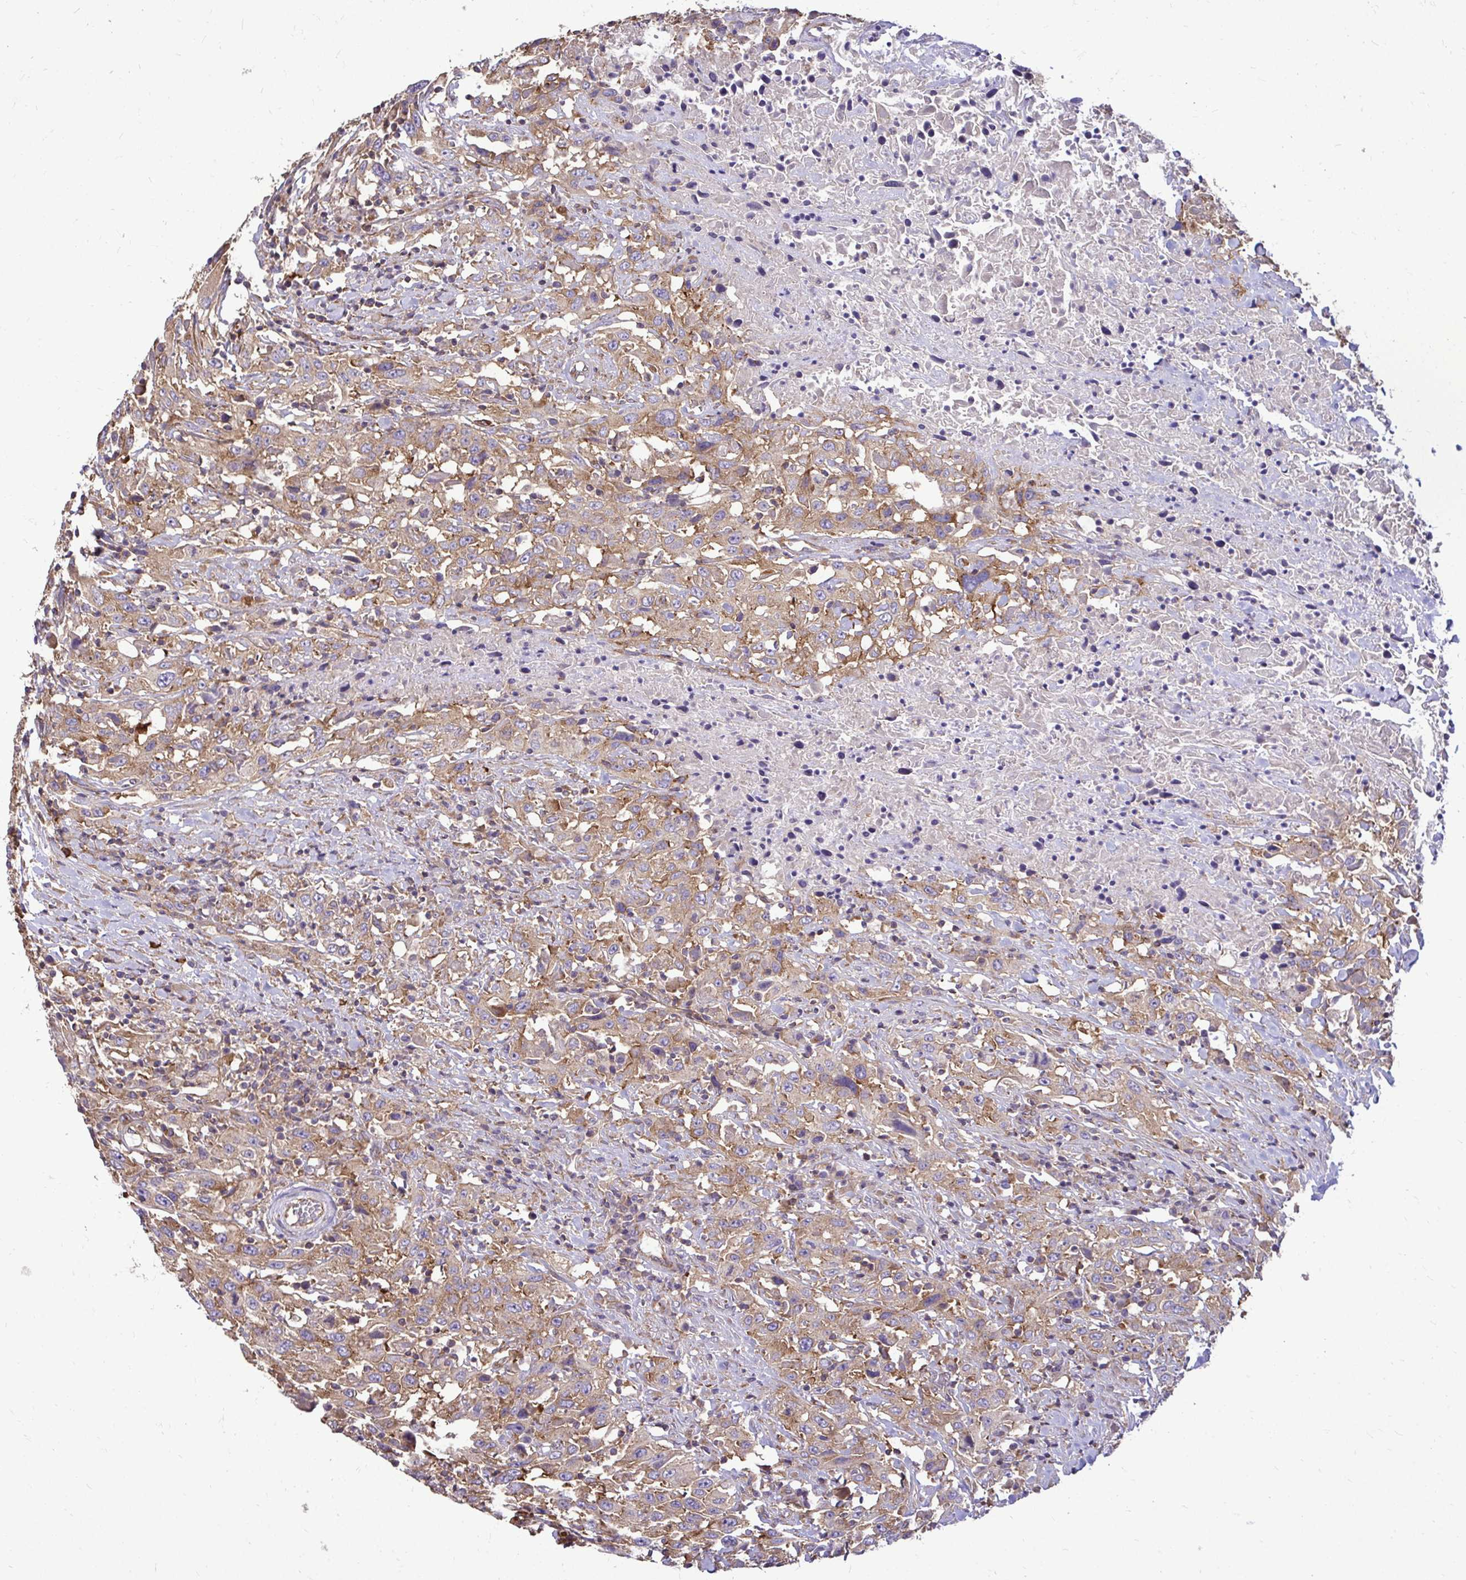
{"staining": {"intensity": "moderate", "quantity": ">75%", "location": "cytoplasmic/membranous"}, "tissue": "urothelial cancer", "cell_type": "Tumor cells", "image_type": "cancer", "snomed": [{"axis": "morphology", "description": "Urothelial carcinoma, High grade"}, {"axis": "topography", "description": "Urinary bladder"}], "caption": "Urothelial cancer tissue demonstrates moderate cytoplasmic/membranous staining in approximately >75% of tumor cells The protein of interest is shown in brown color, while the nuclei are stained blue.", "gene": "FMR1", "patient": {"sex": "male", "age": 61}}